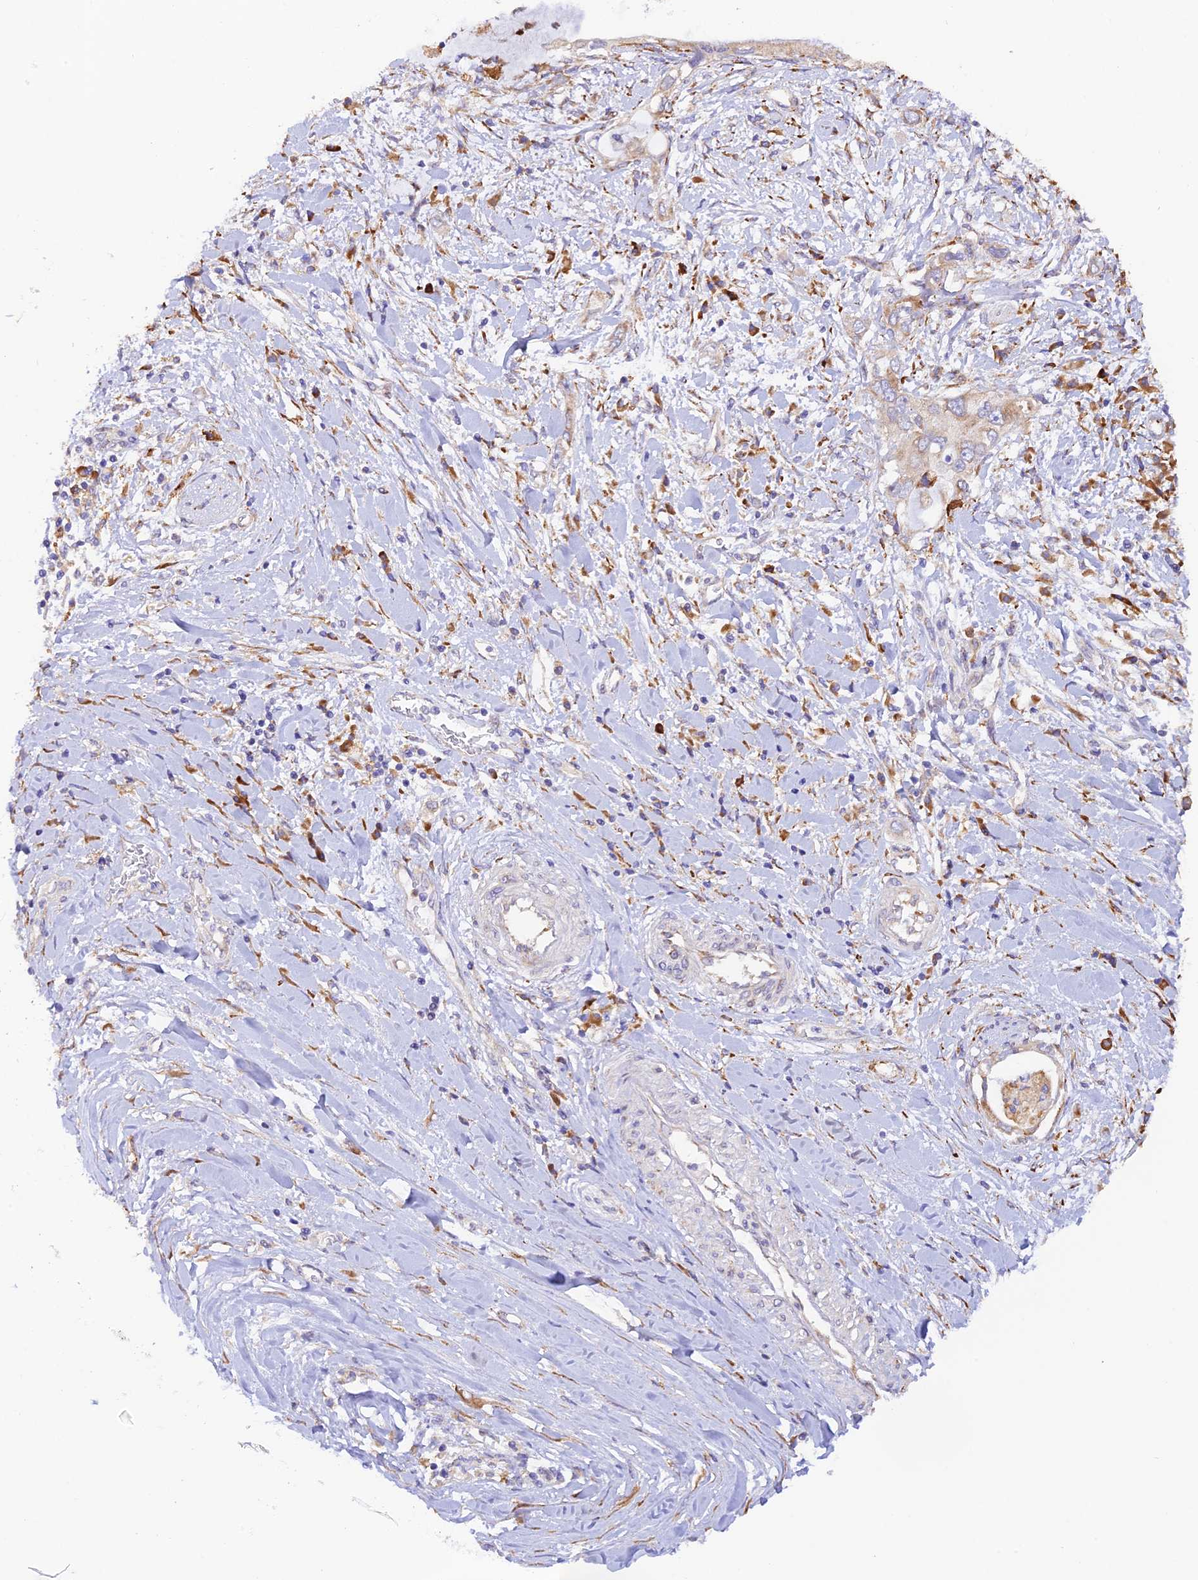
{"staining": {"intensity": "weak", "quantity": "<25%", "location": "cytoplasmic/membranous"}, "tissue": "pancreatic cancer", "cell_type": "Tumor cells", "image_type": "cancer", "snomed": [{"axis": "morphology", "description": "Inflammation, NOS"}, {"axis": "morphology", "description": "Adenocarcinoma, NOS"}, {"axis": "topography", "description": "Pancreas"}], "caption": "Tumor cells show no significant staining in pancreatic cancer (adenocarcinoma).", "gene": "RPL5", "patient": {"sex": "female", "age": 56}}